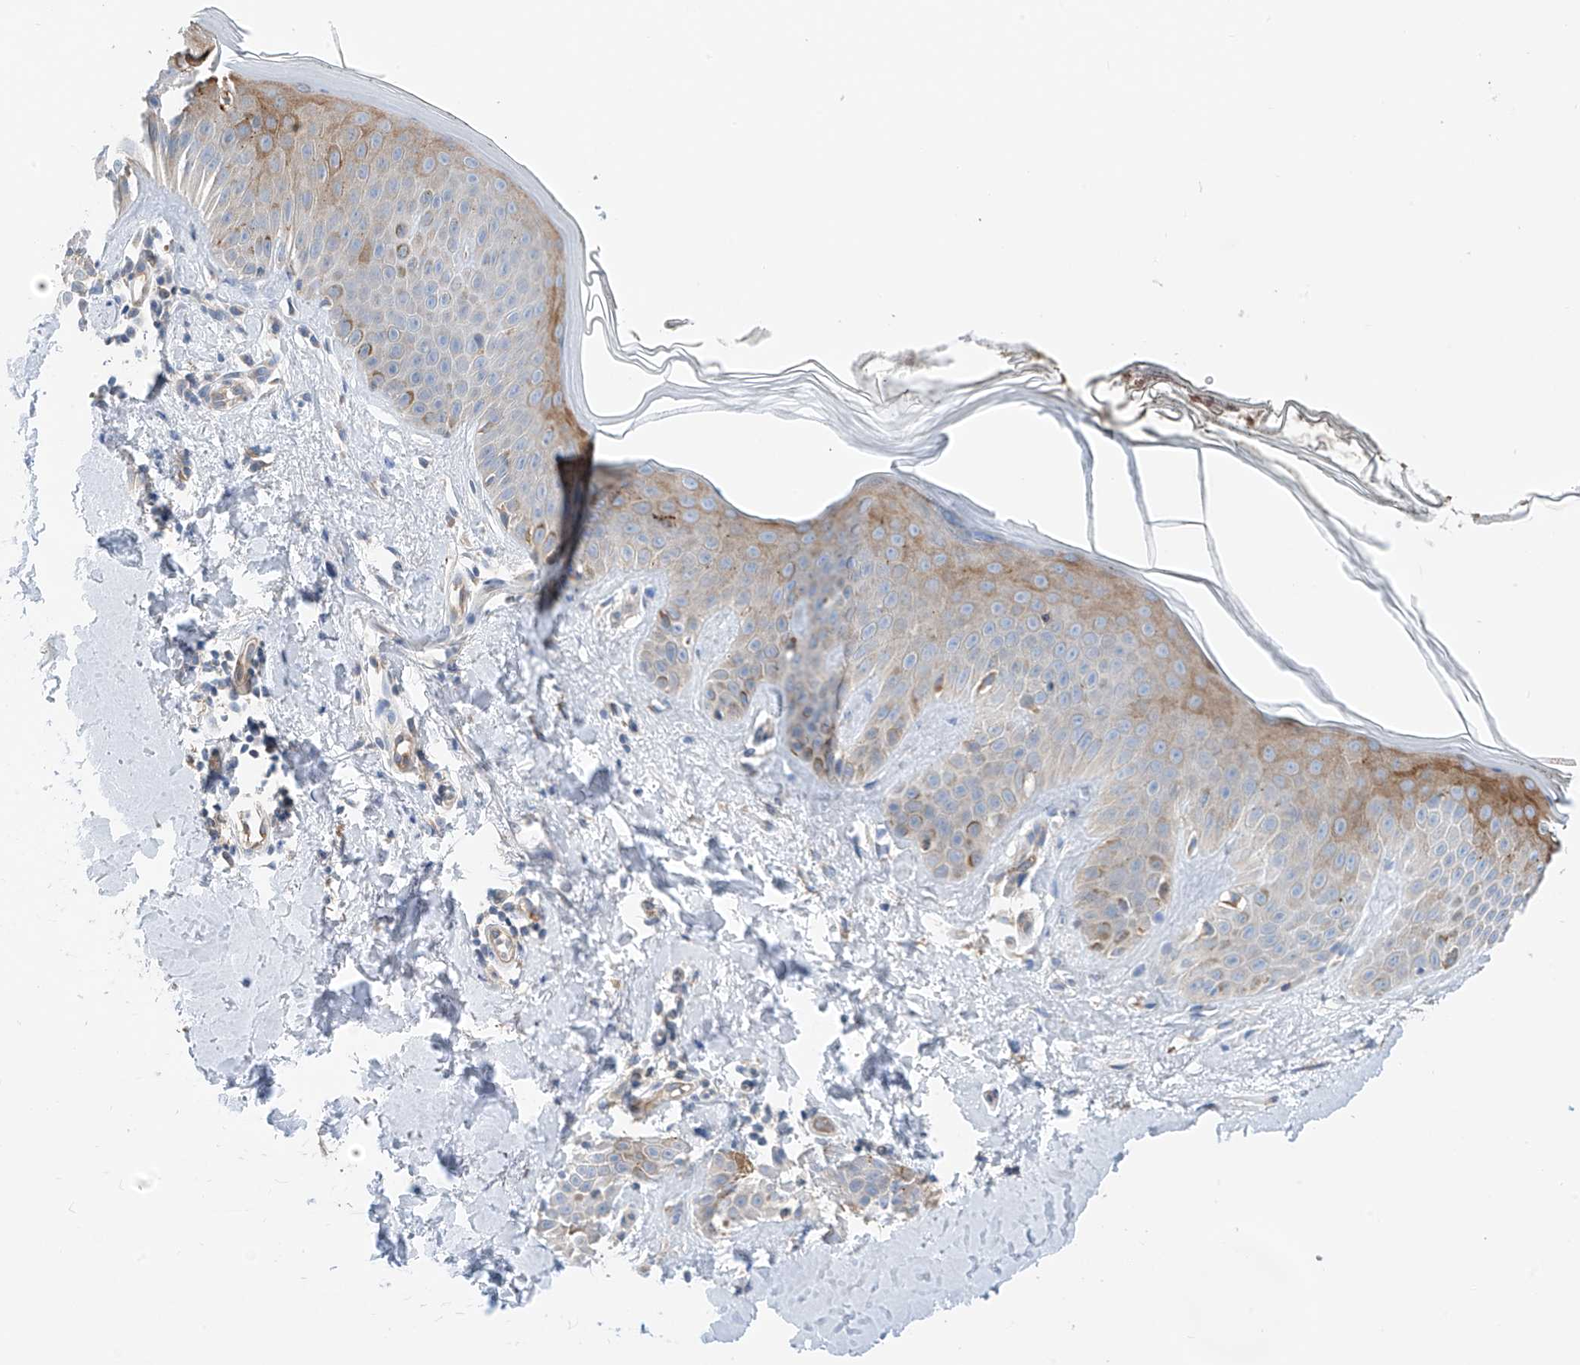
{"staining": {"intensity": "negative", "quantity": "none", "location": "none"}, "tissue": "skin", "cell_type": "Fibroblasts", "image_type": "normal", "snomed": [{"axis": "morphology", "description": "Normal tissue, NOS"}, {"axis": "topography", "description": "Skin"}], "caption": "High power microscopy histopathology image of an IHC micrograph of normal skin, revealing no significant positivity in fibroblasts. (Immunohistochemistry (ihc), brightfield microscopy, high magnification).", "gene": "REC8", "patient": {"sex": "female", "age": 64}}